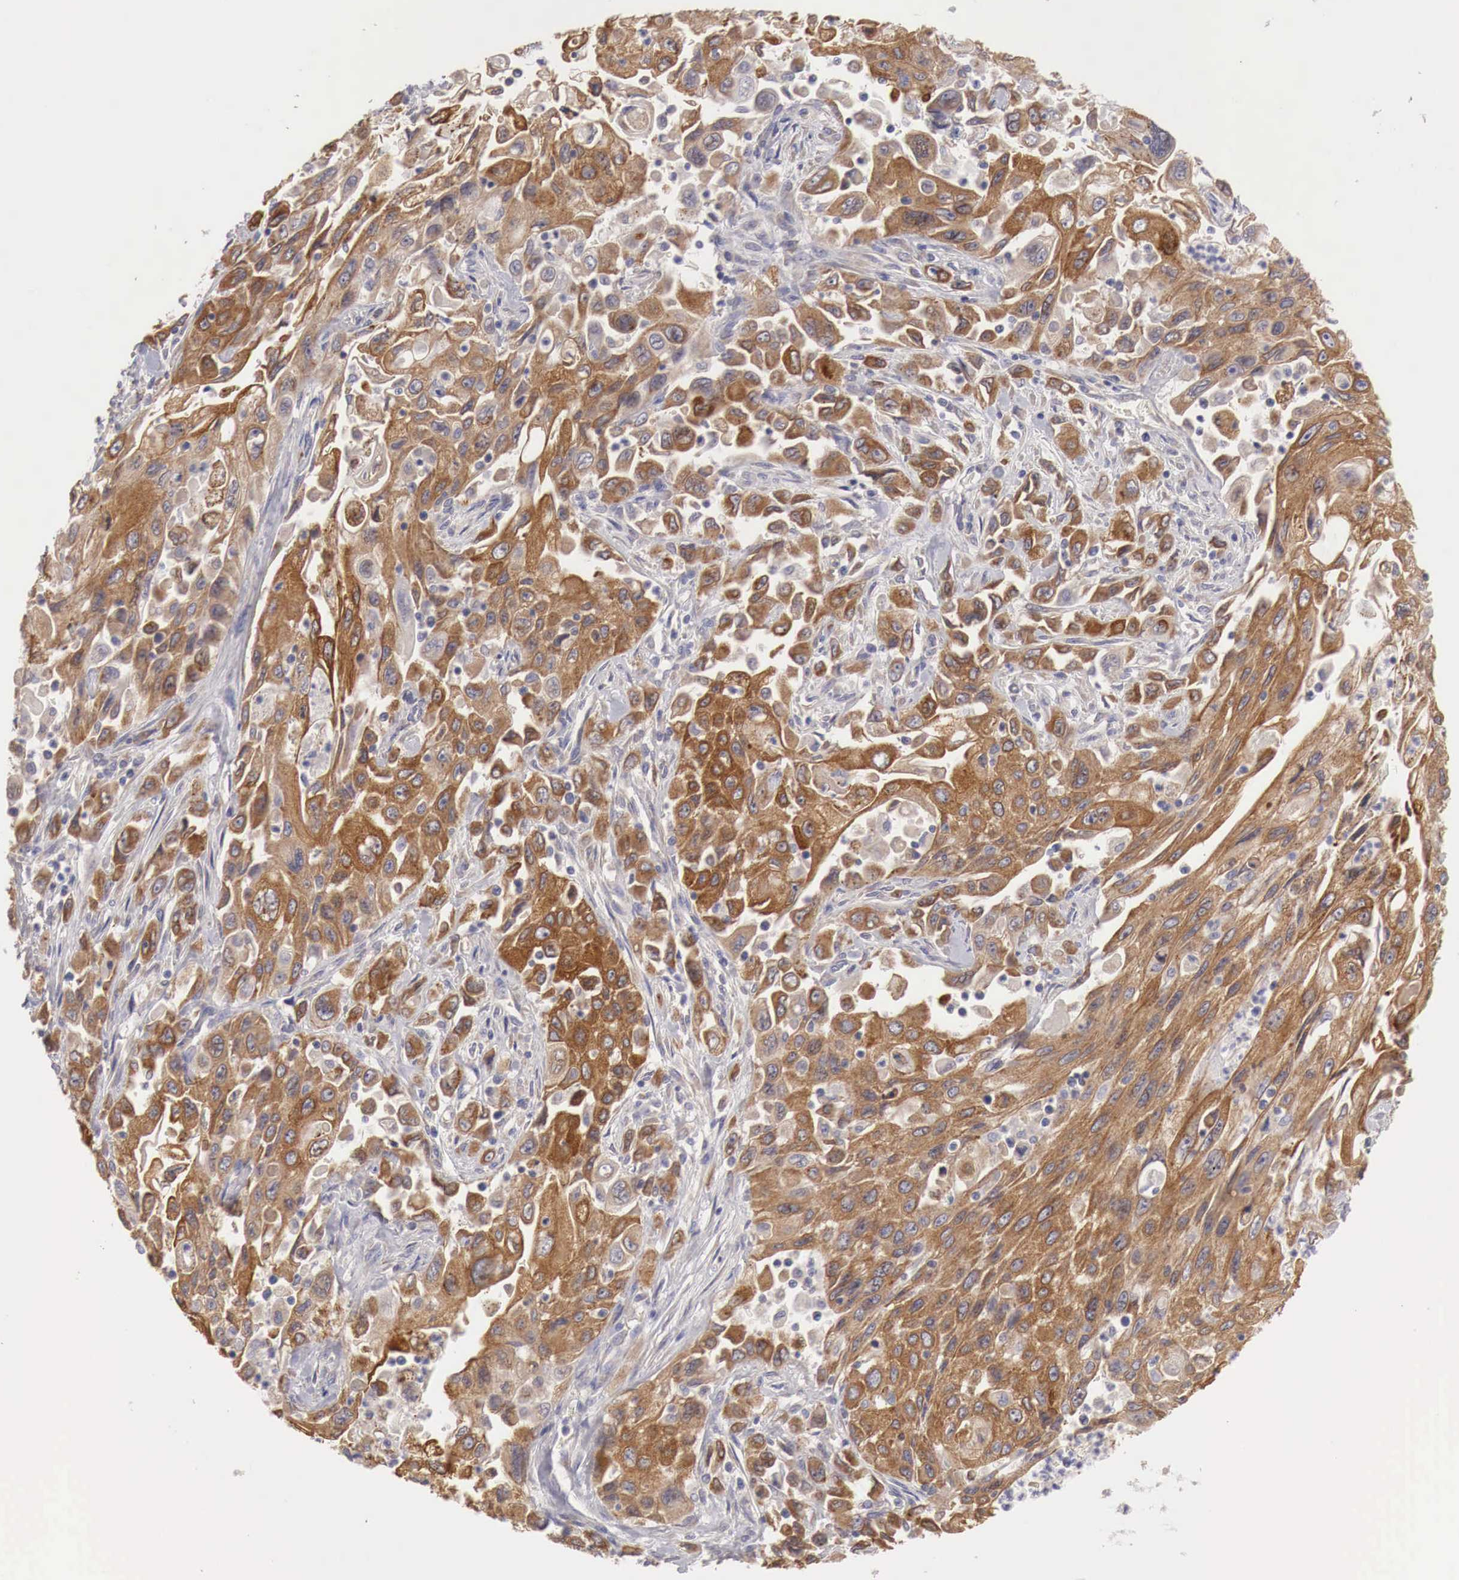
{"staining": {"intensity": "strong", "quantity": ">75%", "location": "cytoplasmic/membranous"}, "tissue": "pancreatic cancer", "cell_type": "Tumor cells", "image_type": "cancer", "snomed": [{"axis": "morphology", "description": "Adenocarcinoma, NOS"}, {"axis": "topography", "description": "Pancreas"}], "caption": "IHC micrograph of adenocarcinoma (pancreatic) stained for a protein (brown), which demonstrates high levels of strong cytoplasmic/membranous staining in approximately >75% of tumor cells.", "gene": "NSDHL", "patient": {"sex": "male", "age": 70}}